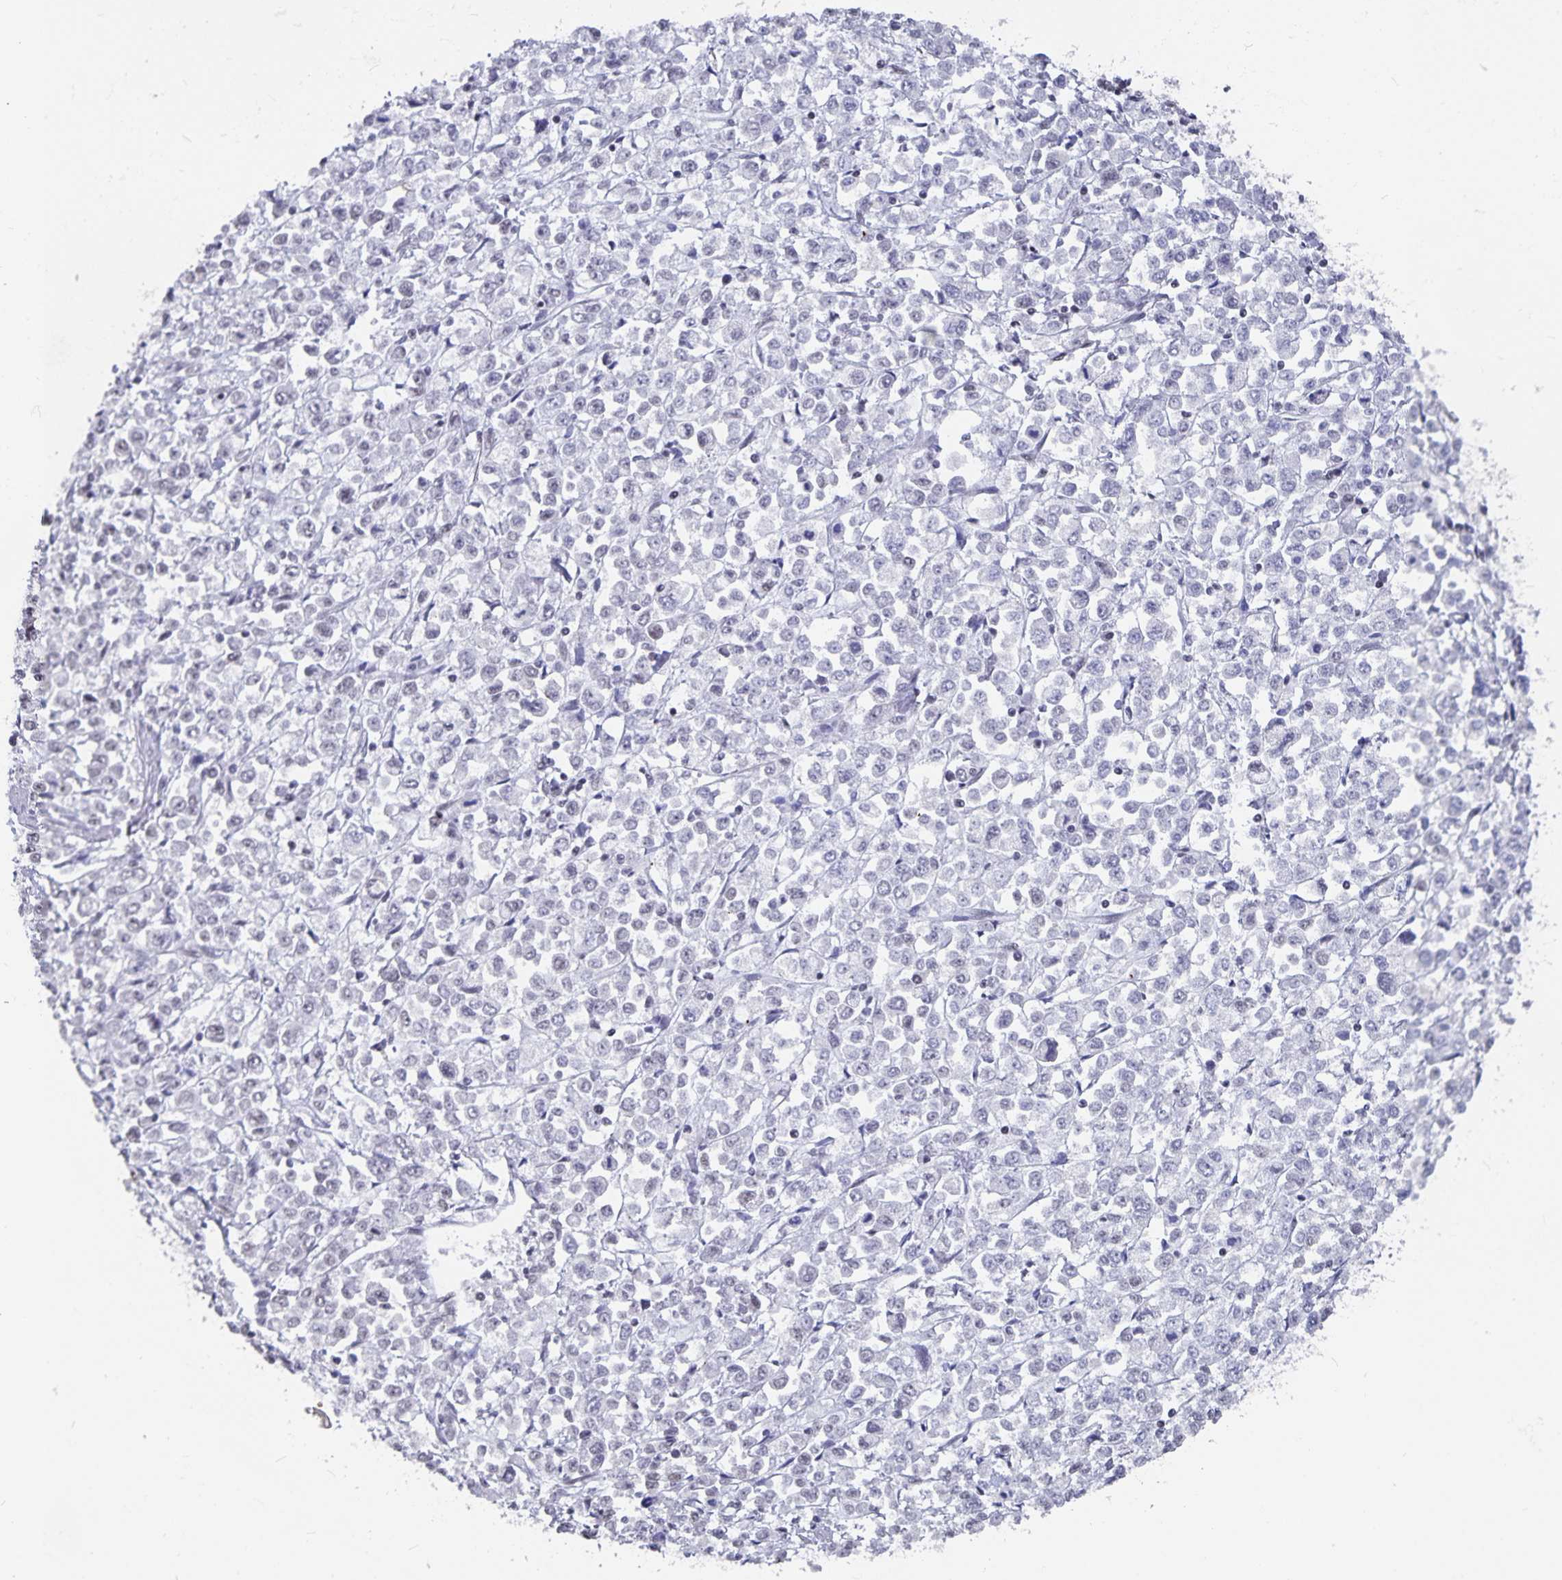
{"staining": {"intensity": "negative", "quantity": "none", "location": "none"}, "tissue": "stomach cancer", "cell_type": "Tumor cells", "image_type": "cancer", "snomed": [{"axis": "morphology", "description": "Adenocarcinoma, NOS"}, {"axis": "topography", "description": "Stomach, upper"}], "caption": "IHC photomicrograph of neoplastic tissue: human stomach cancer stained with DAB (3,3'-diaminobenzidine) reveals no significant protein staining in tumor cells.", "gene": "PBX2", "patient": {"sex": "male", "age": 70}}